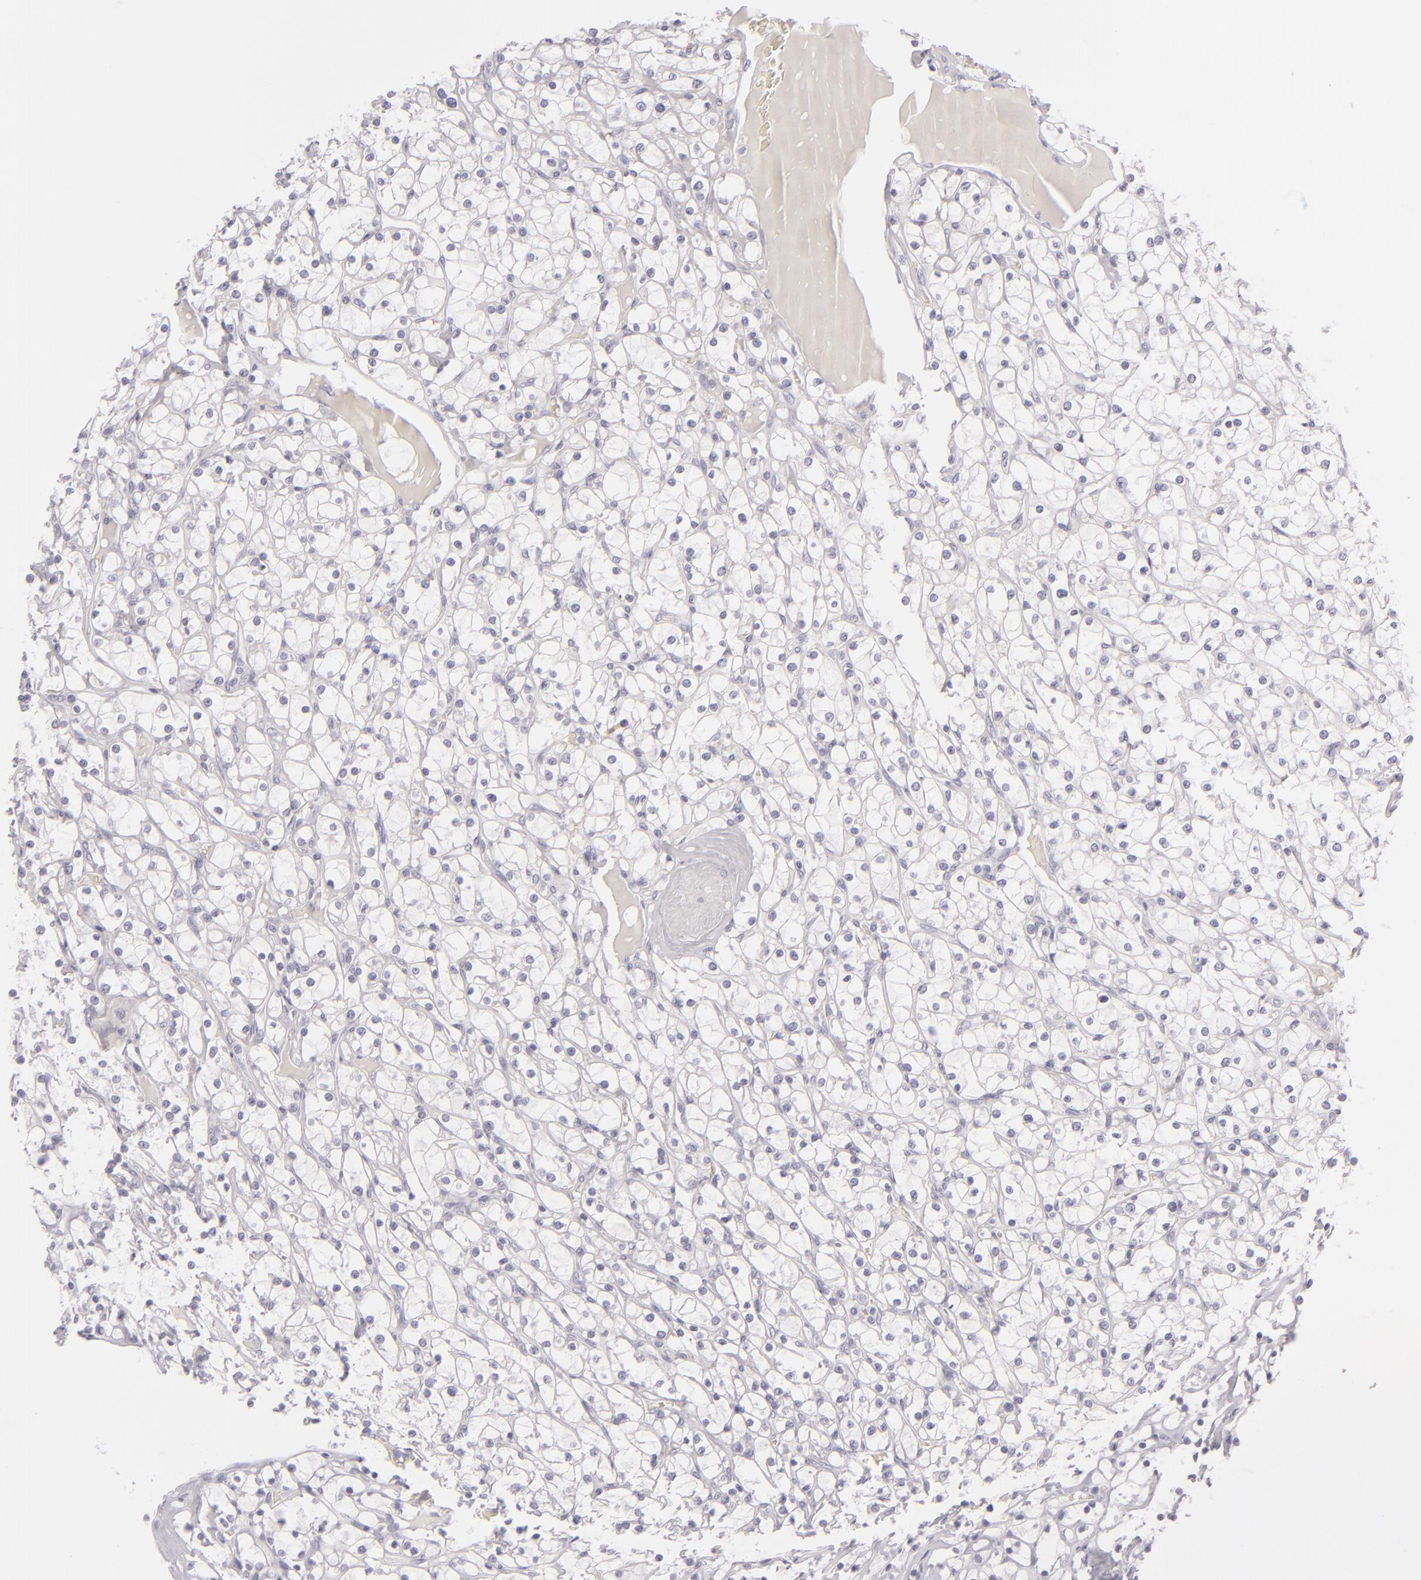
{"staining": {"intensity": "negative", "quantity": "none", "location": "none"}, "tissue": "renal cancer", "cell_type": "Tumor cells", "image_type": "cancer", "snomed": [{"axis": "morphology", "description": "Adenocarcinoma, NOS"}, {"axis": "topography", "description": "Kidney"}], "caption": "Tumor cells are negative for protein expression in human renal cancer. The staining is performed using DAB brown chromogen with nuclei counter-stained in using hematoxylin.", "gene": "CDX2", "patient": {"sex": "female", "age": 73}}